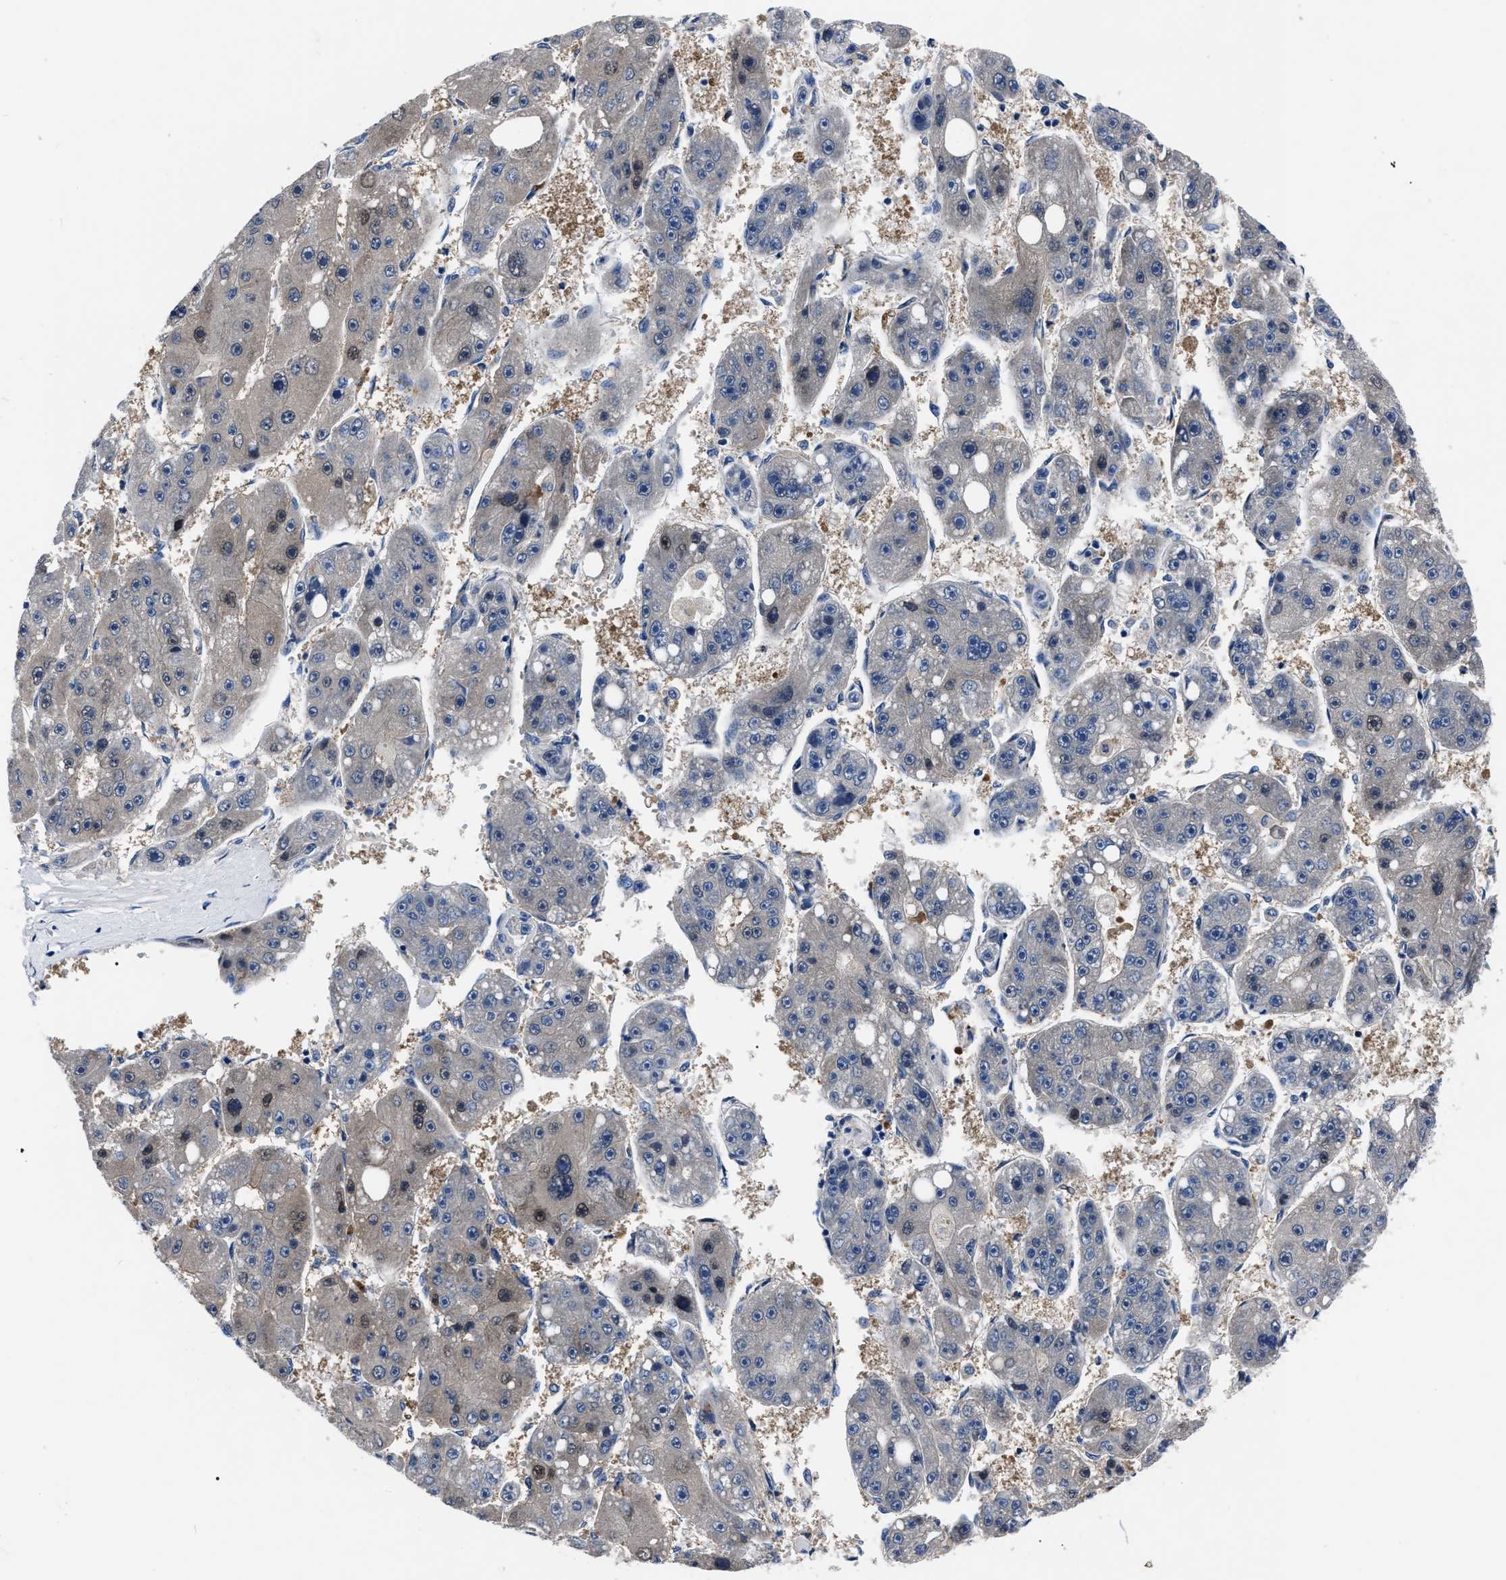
{"staining": {"intensity": "weak", "quantity": "<25%", "location": "nuclear"}, "tissue": "liver cancer", "cell_type": "Tumor cells", "image_type": "cancer", "snomed": [{"axis": "morphology", "description": "Carcinoma, Hepatocellular, NOS"}, {"axis": "topography", "description": "Liver"}], "caption": "An image of human liver cancer is negative for staining in tumor cells. (DAB (3,3'-diaminobenzidine) IHC with hematoxylin counter stain).", "gene": "OR10G3", "patient": {"sex": "female", "age": 61}}